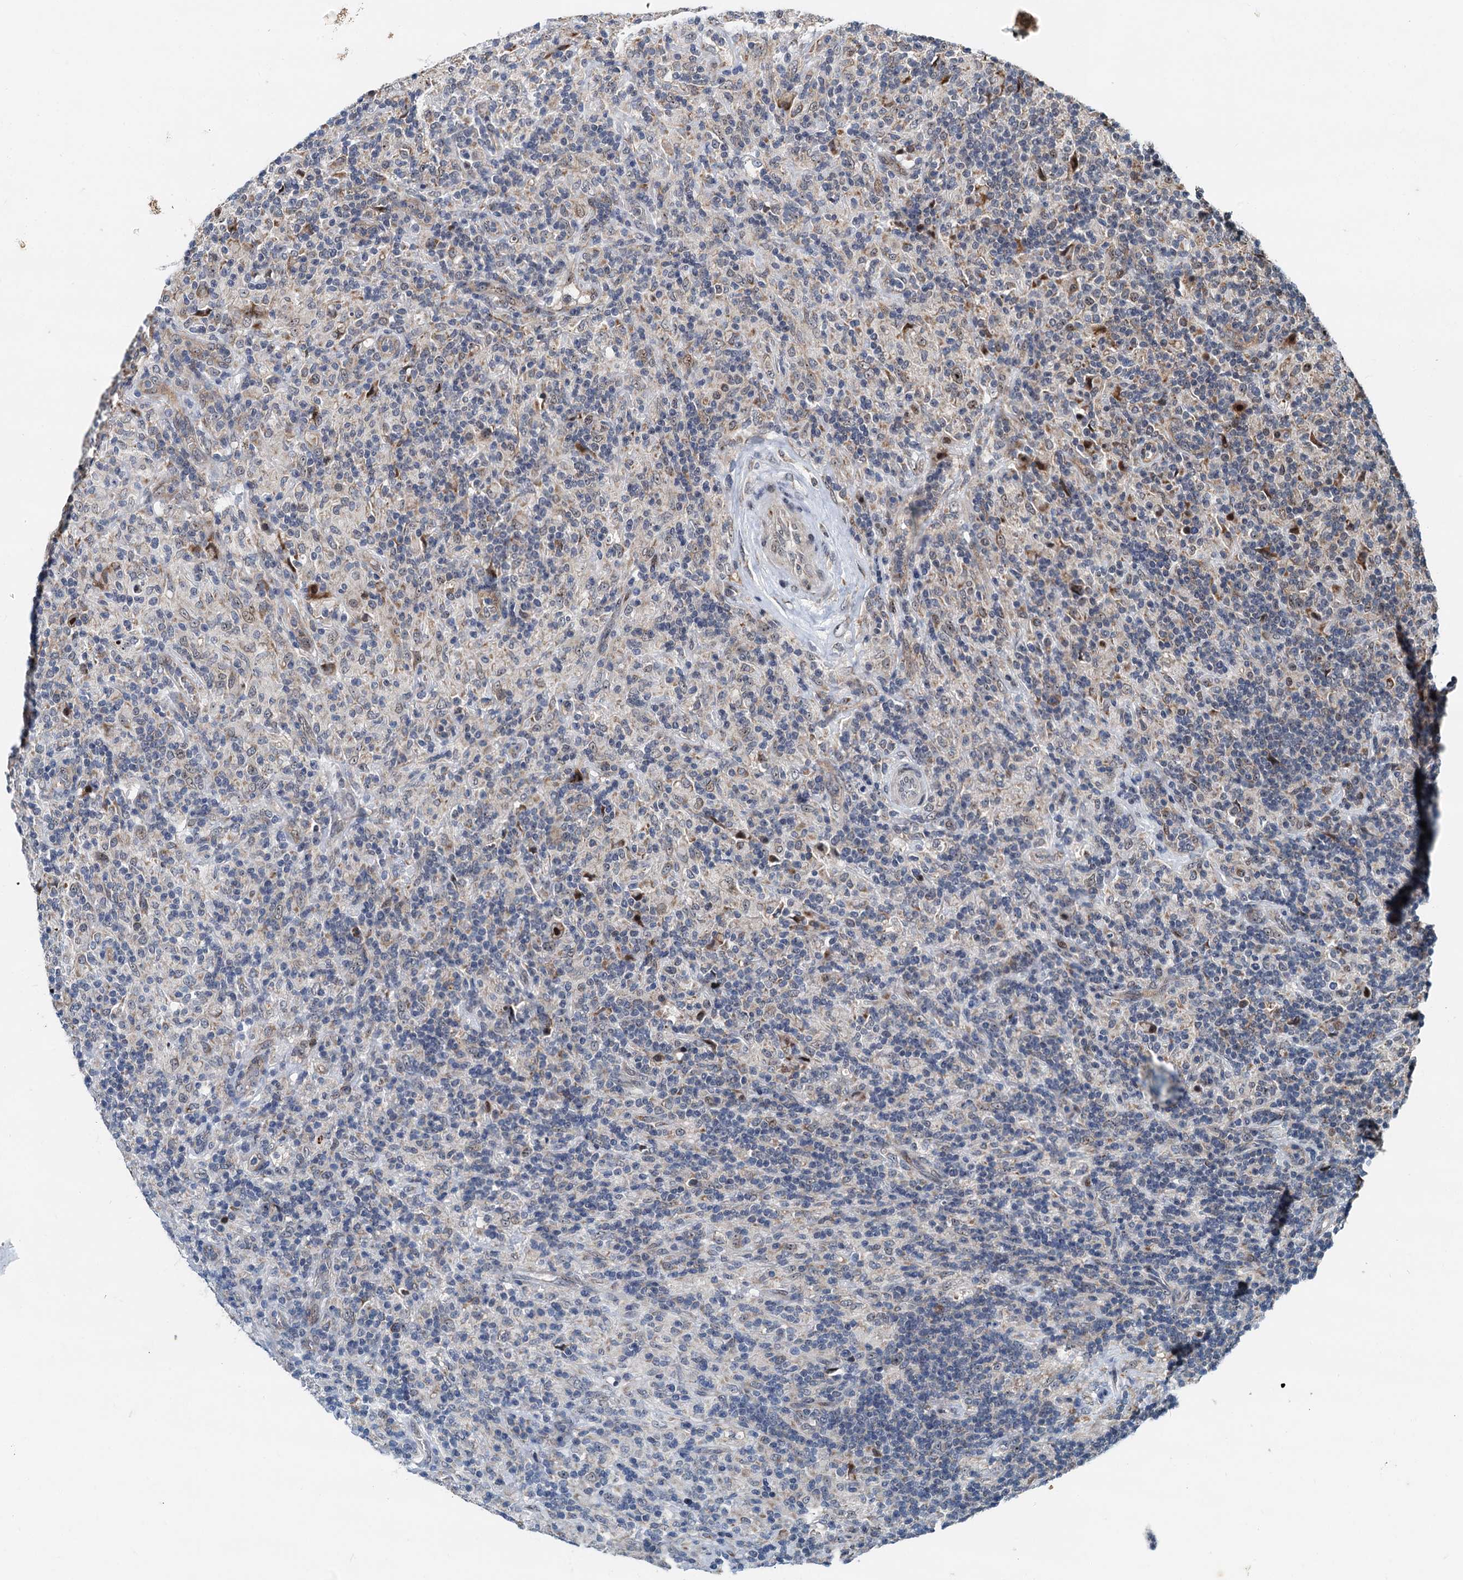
{"staining": {"intensity": "moderate", "quantity": ">75%", "location": "nuclear"}, "tissue": "lymphoma", "cell_type": "Tumor cells", "image_type": "cancer", "snomed": [{"axis": "morphology", "description": "Hodgkin's disease, NOS"}, {"axis": "topography", "description": "Lymph node"}], "caption": "The micrograph reveals immunohistochemical staining of Hodgkin's disease. There is moderate nuclear staining is seen in about >75% of tumor cells.", "gene": "DNAJC21", "patient": {"sex": "male", "age": 70}}